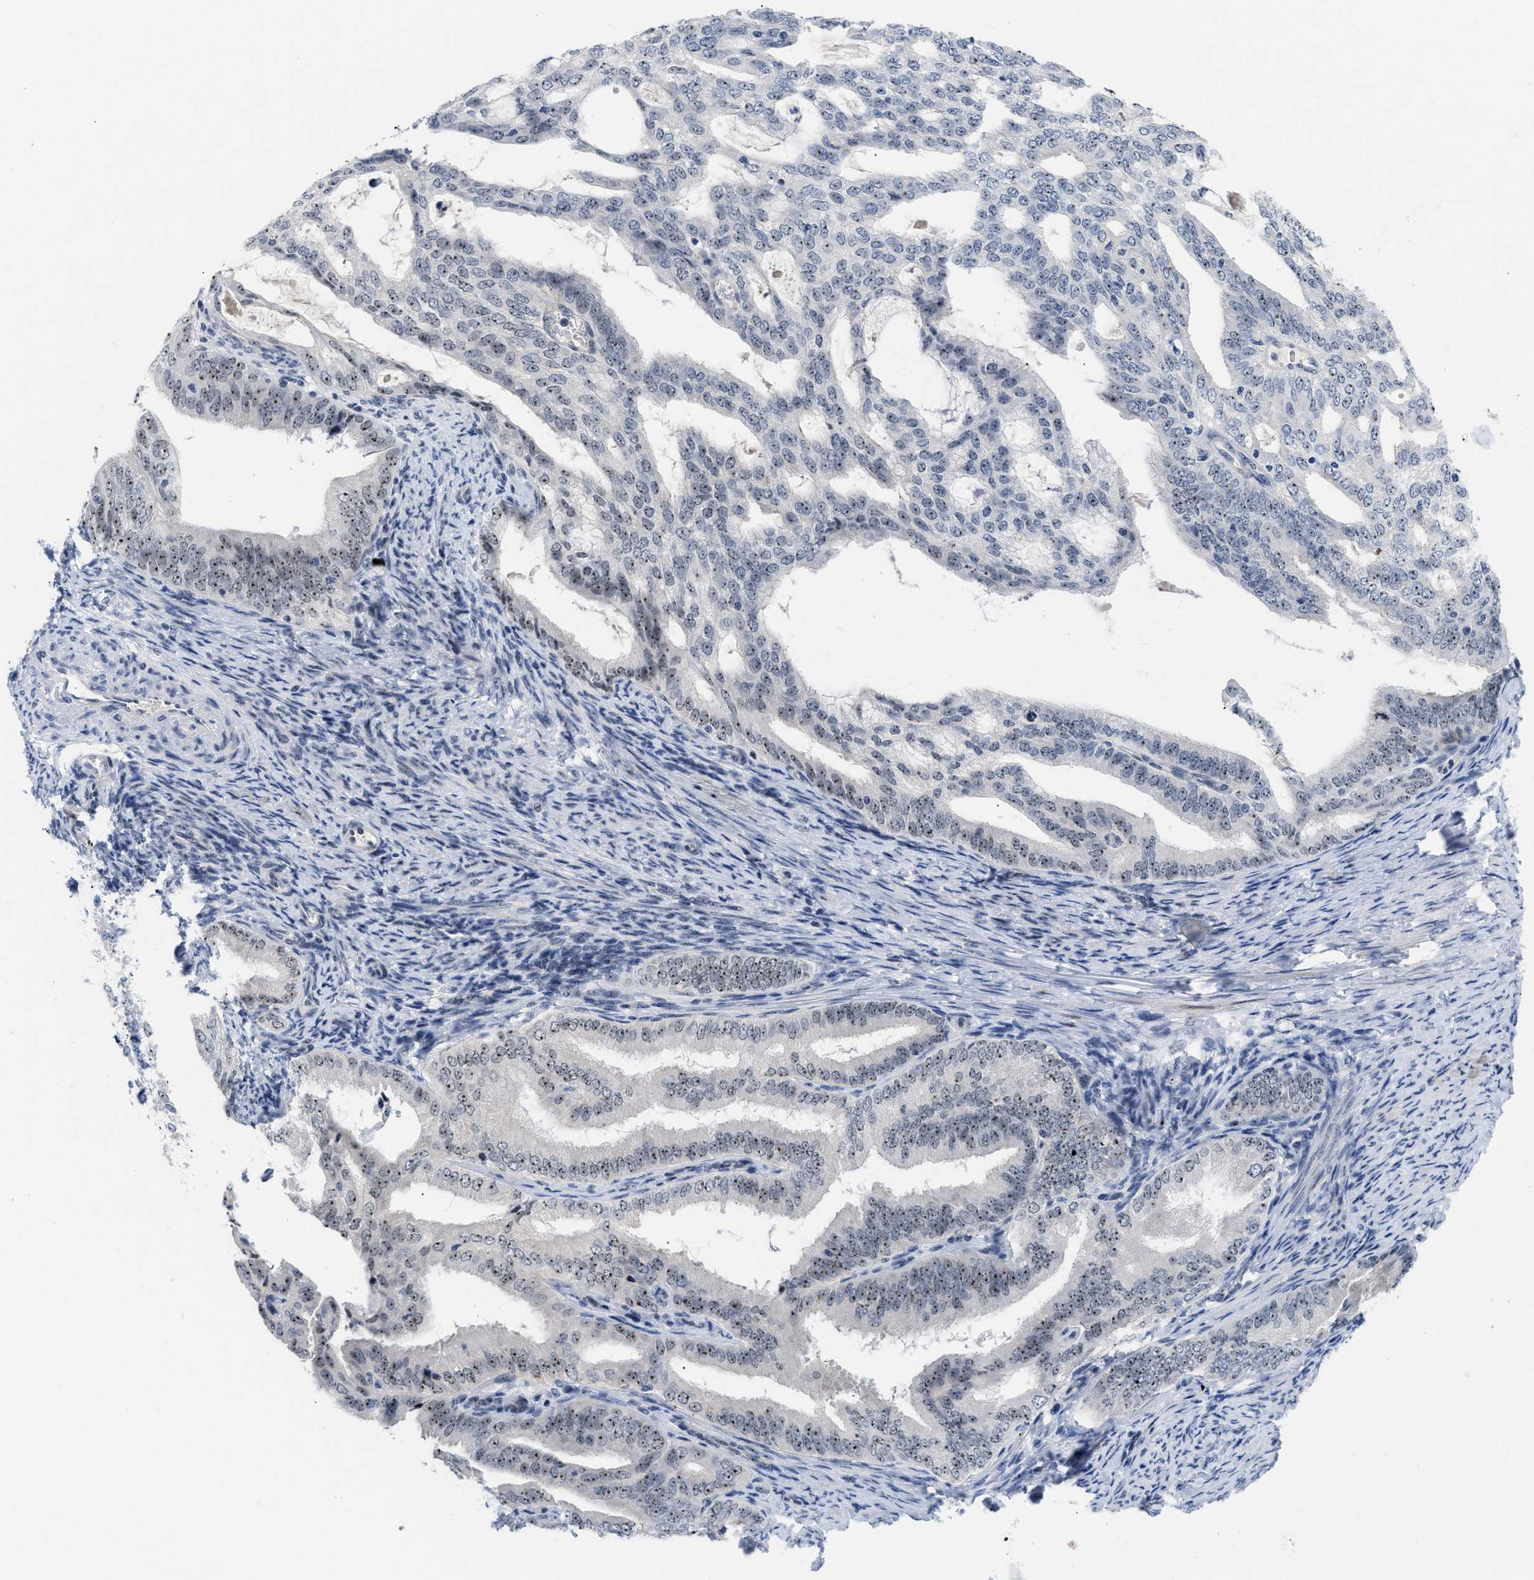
{"staining": {"intensity": "moderate", "quantity": ">75%", "location": "nuclear"}, "tissue": "endometrial cancer", "cell_type": "Tumor cells", "image_type": "cancer", "snomed": [{"axis": "morphology", "description": "Adenocarcinoma, NOS"}, {"axis": "topography", "description": "Endometrium"}], "caption": "The immunohistochemical stain highlights moderate nuclear expression in tumor cells of endometrial adenocarcinoma tissue. (brown staining indicates protein expression, while blue staining denotes nuclei).", "gene": "NOP58", "patient": {"sex": "female", "age": 58}}